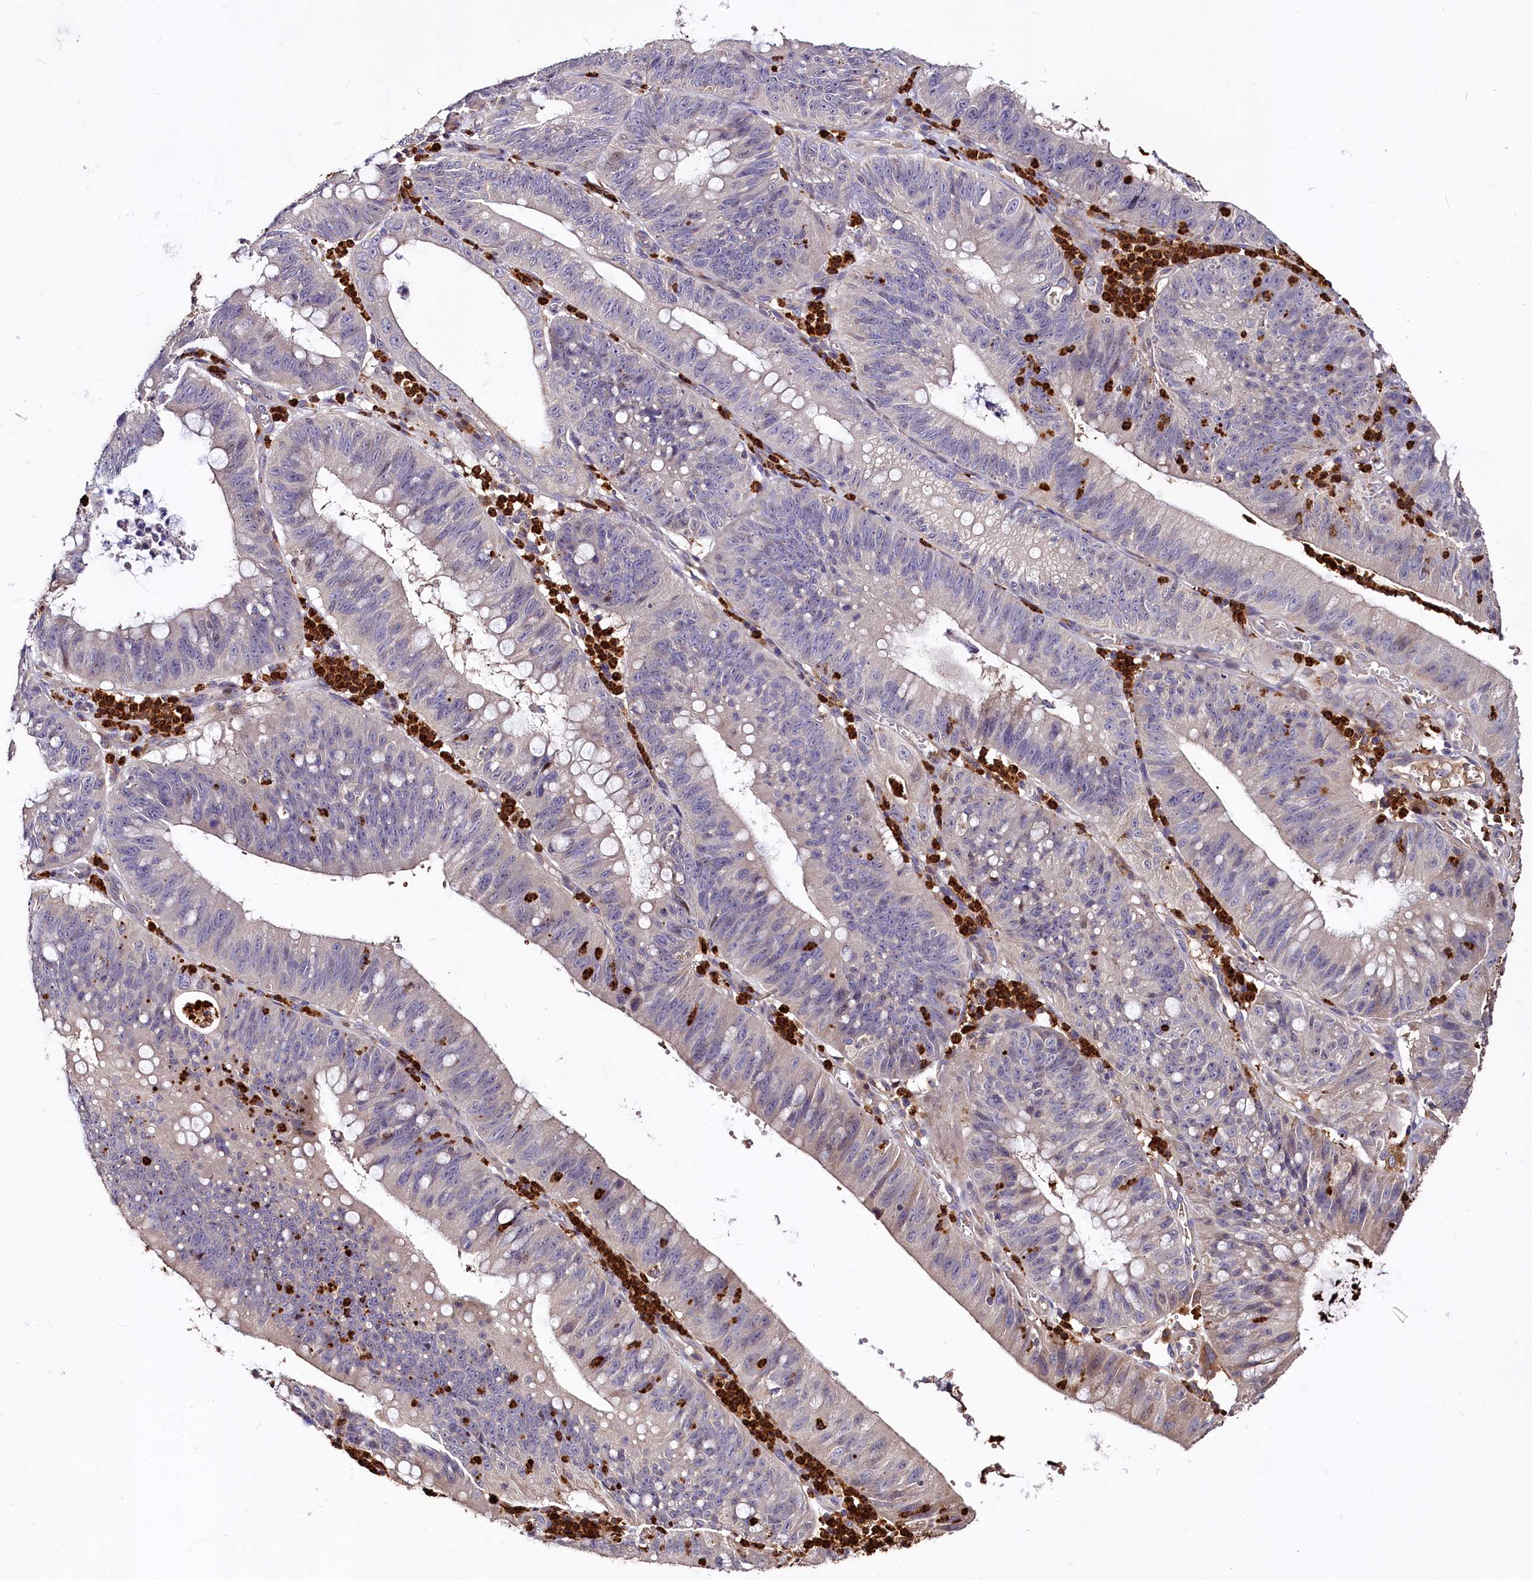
{"staining": {"intensity": "weak", "quantity": "<25%", "location": "cytoplasmic/membranous"}, "tissue": "stomach cancer", "cell_type": "Tumor cells", "image_type": "cancer", "snomed": [{"axis": "morphology", "description": "Adenocarcinoma, NOS"}, {"axis": "topography", "description": "Stomach"}], "caption": "This is a micrograph of immunohistochemistry staining of stomach adenocarcinoma, which shows no staining in tumor cells.", "gene": "ATG101", "patient": {"sex": "male", "age": 59}}